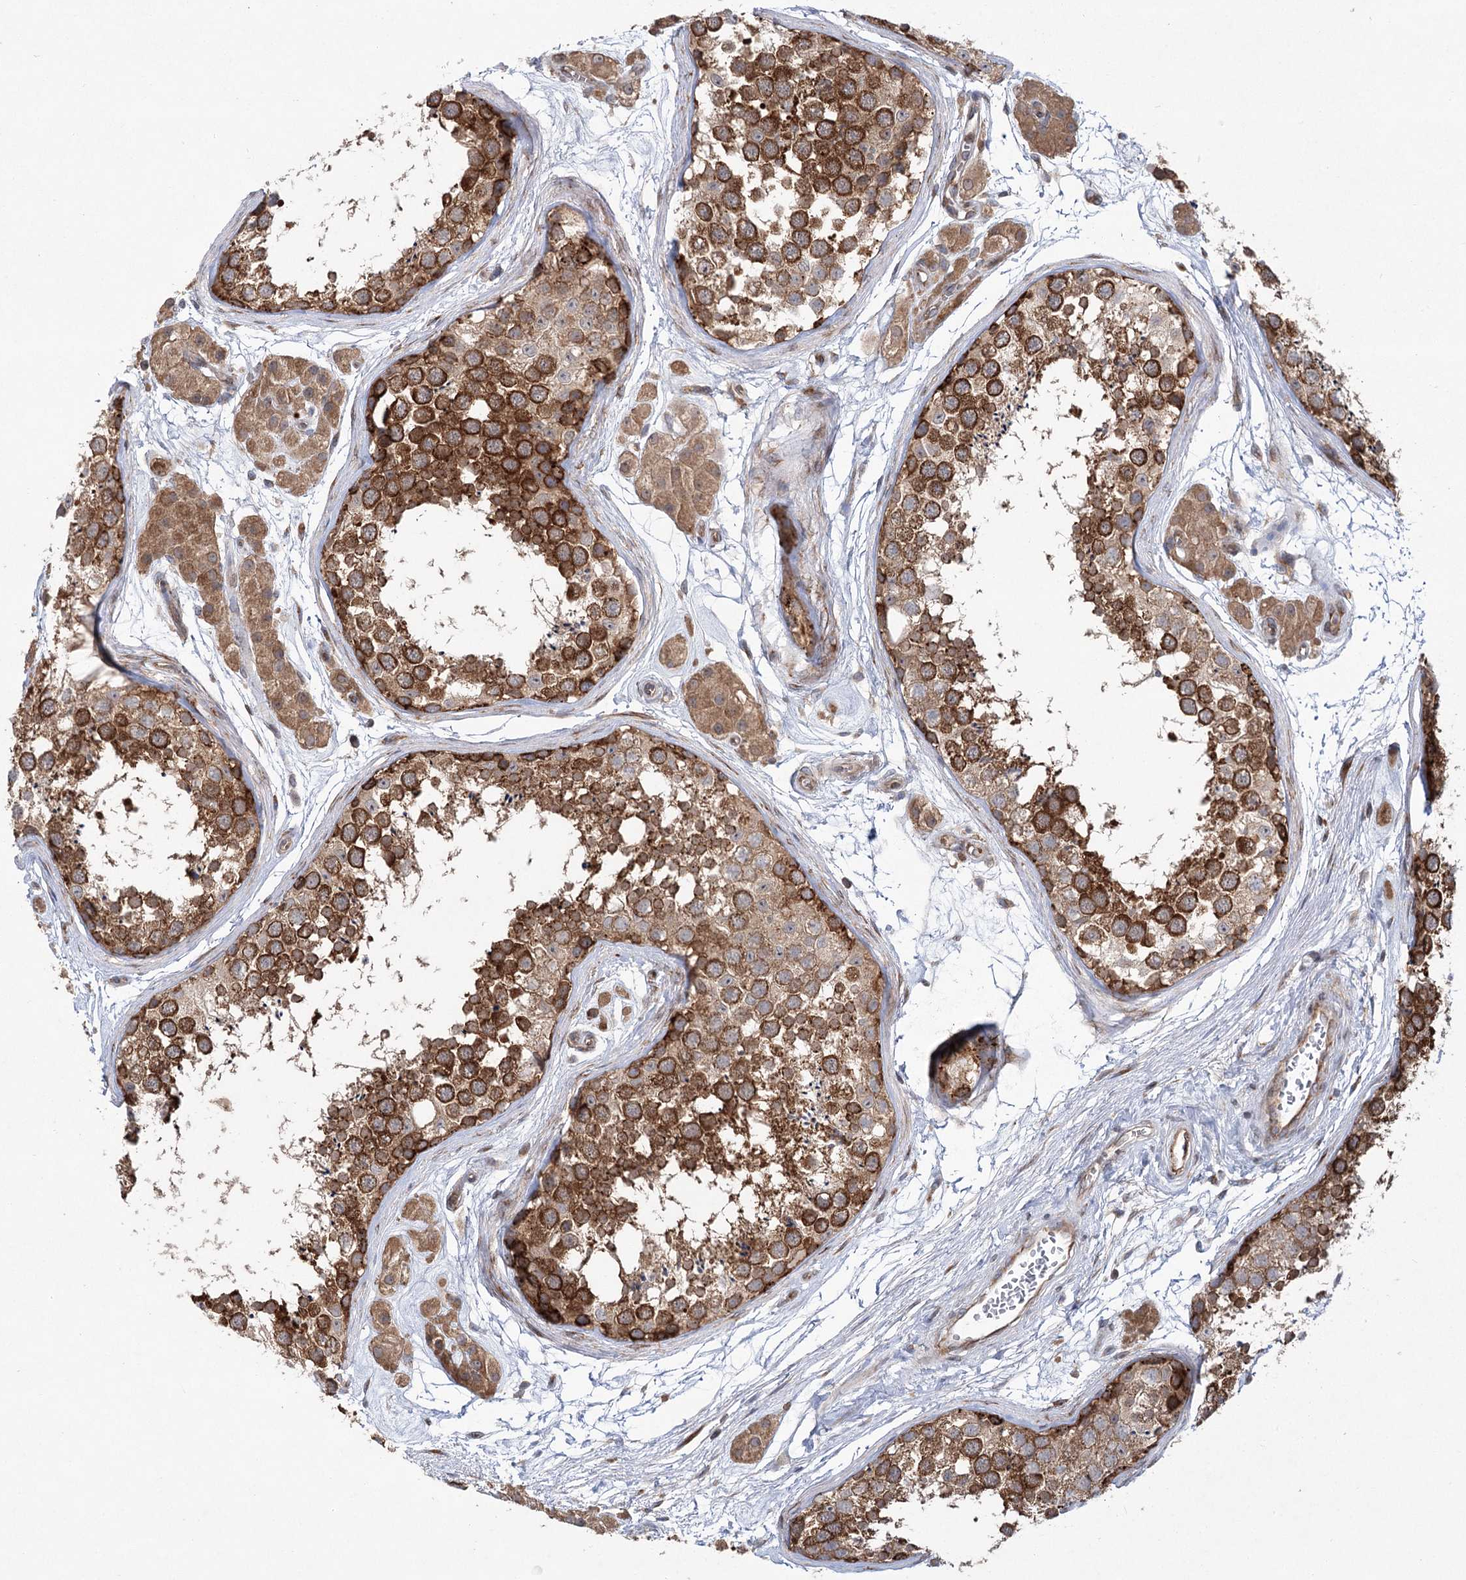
{"staining": {"intensity": "strong", "quantity": "25%-75%", "location": "cytoplasmic/membranous"}, "tissue": "testis", "cell_type": "Cells in seminiferous ducts", "image_type": "normal", "snomed": [{"axis": "morphology", "description": "Normal tissue, NOS"}, {"axis": "topography", "description": "Testis"}], "caption": "IHC of benign testis shows high levels of strong cytoplasmic/membranous positivity in about 25%-75% of cells in seminiferous ducts. The protein of interest is shown in brown color, while the nuclei are stained blue.", "gene": "VWA2", "patient": {"sex": "male", "age": 56}}